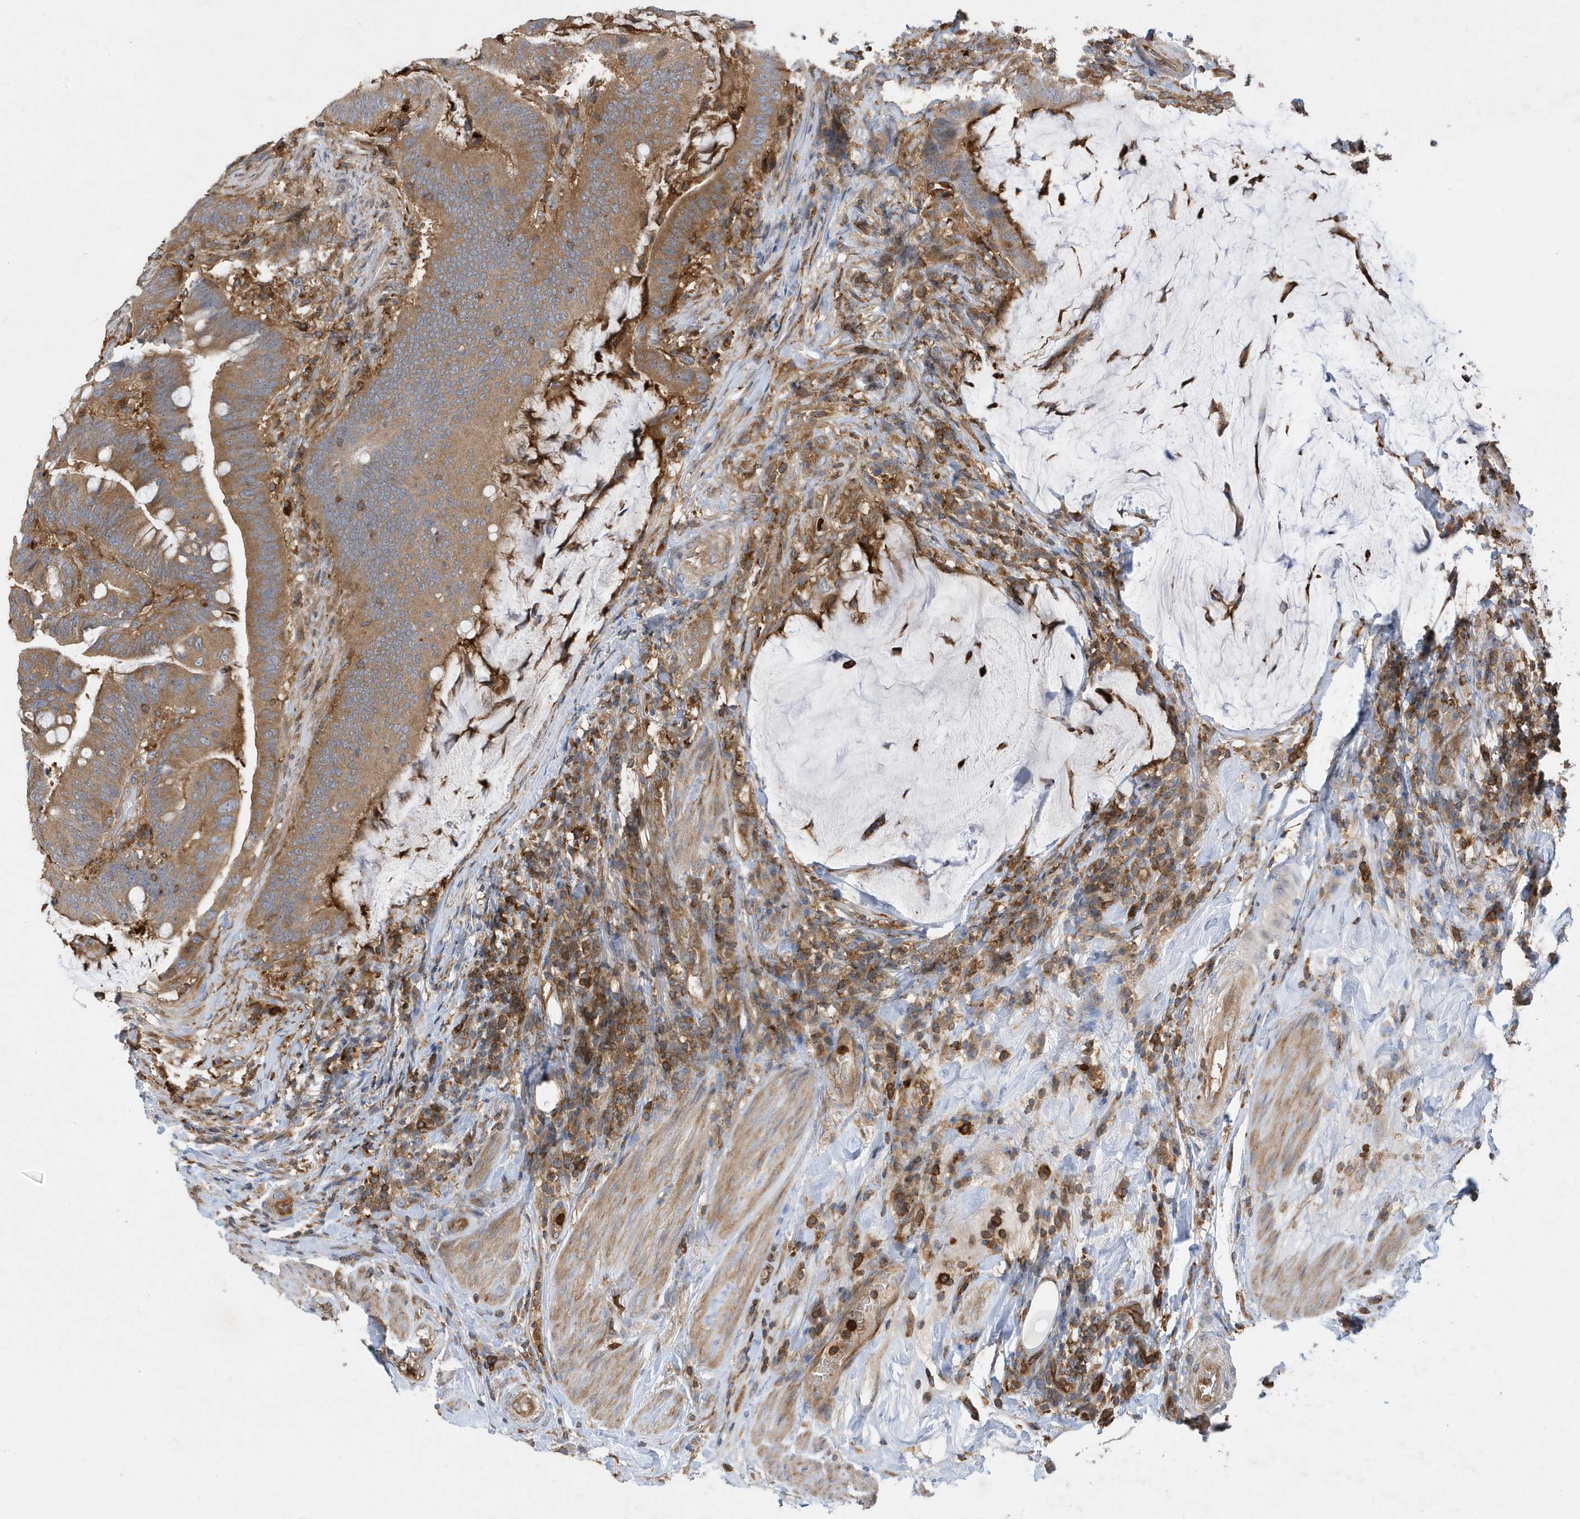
{"staining": {"intensity": "moderate", "quantity": ">75%", "location": "cytoplasmic/membranous"}, "tissue": "colorectal cancer", "cell_type": "Tumor cells", "image_type": "cancer", "snomed": [{"axis": "morphology", "description": "Adenocarcinoma, NOS"}, {"axis": "topography", "description": "Colon"}], "caption": "DAB immunohistochemical staining of colorectal adenocarcinoma shows moderate cytoplasmic/membranous protein positivity in approximately >75% of tumor cells. (DAB (3,3'-diaminobenzidine) = brown stain, brightfield microscopy at high magnification).", "gene": "LAPTM4A", "patient": {"sex": "female", "age": 66}}